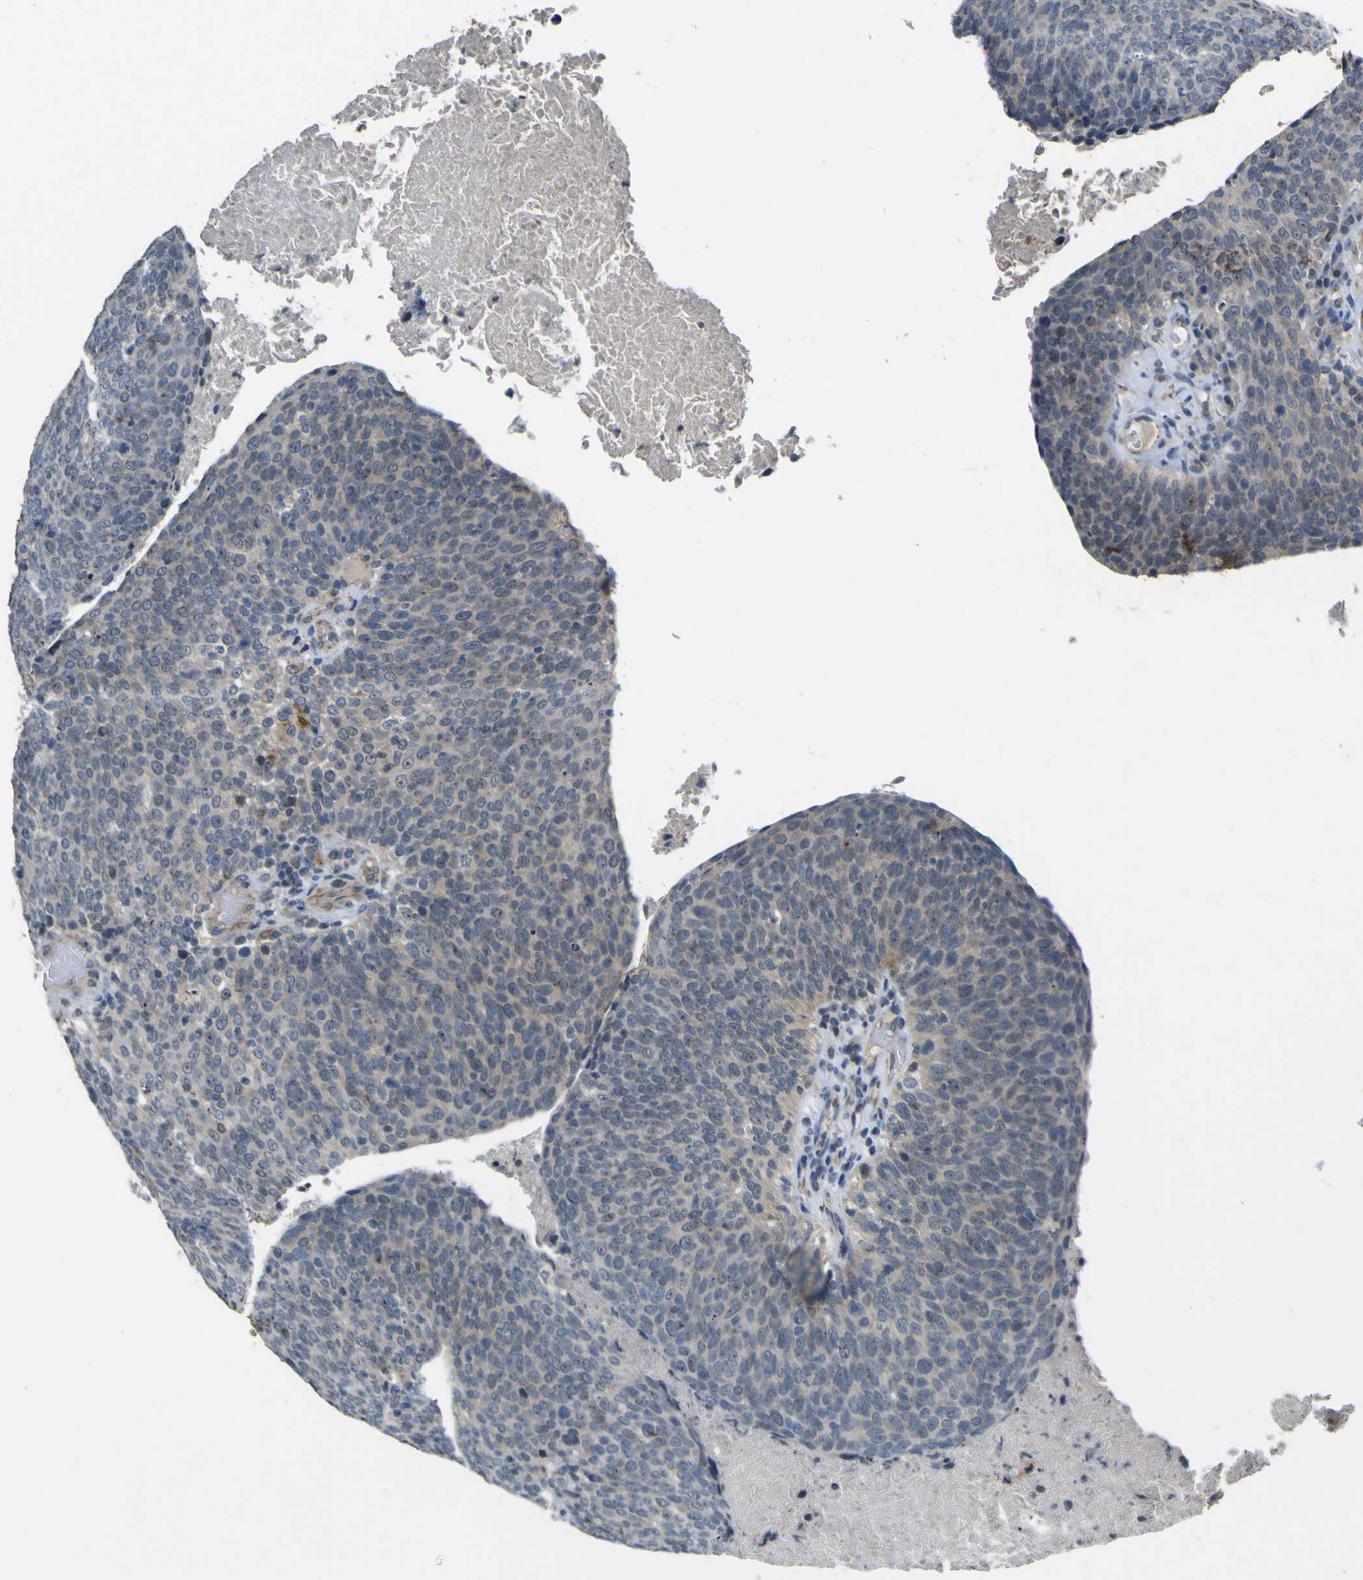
{"staining": {"intensity": "weak", "quantity": "<25%", "location": "cytoplasmic/membranous"}, "tissue": "head and neck cancer", "cell_type": "Tumor cells", "image_type": "cancer", "snomed": [{"axis": "morphology", "description": "Squamous cell carcinoma, NOS"}, {"axis": "morphology", "description": "Squamous cell carcinoma, metastatic, NOS"}, {"axis": "topography", "description": "Lymph node"}, {"axis": "topography", "description": "Head-Neck"}], "caption": "Human head and neck metastatic squamous cell carcinoma stained for a protein using IHC demonstrates no positivity in tumor cells.", "gene": "LDLR", "patient": {"sex": "male", "age": 62}}